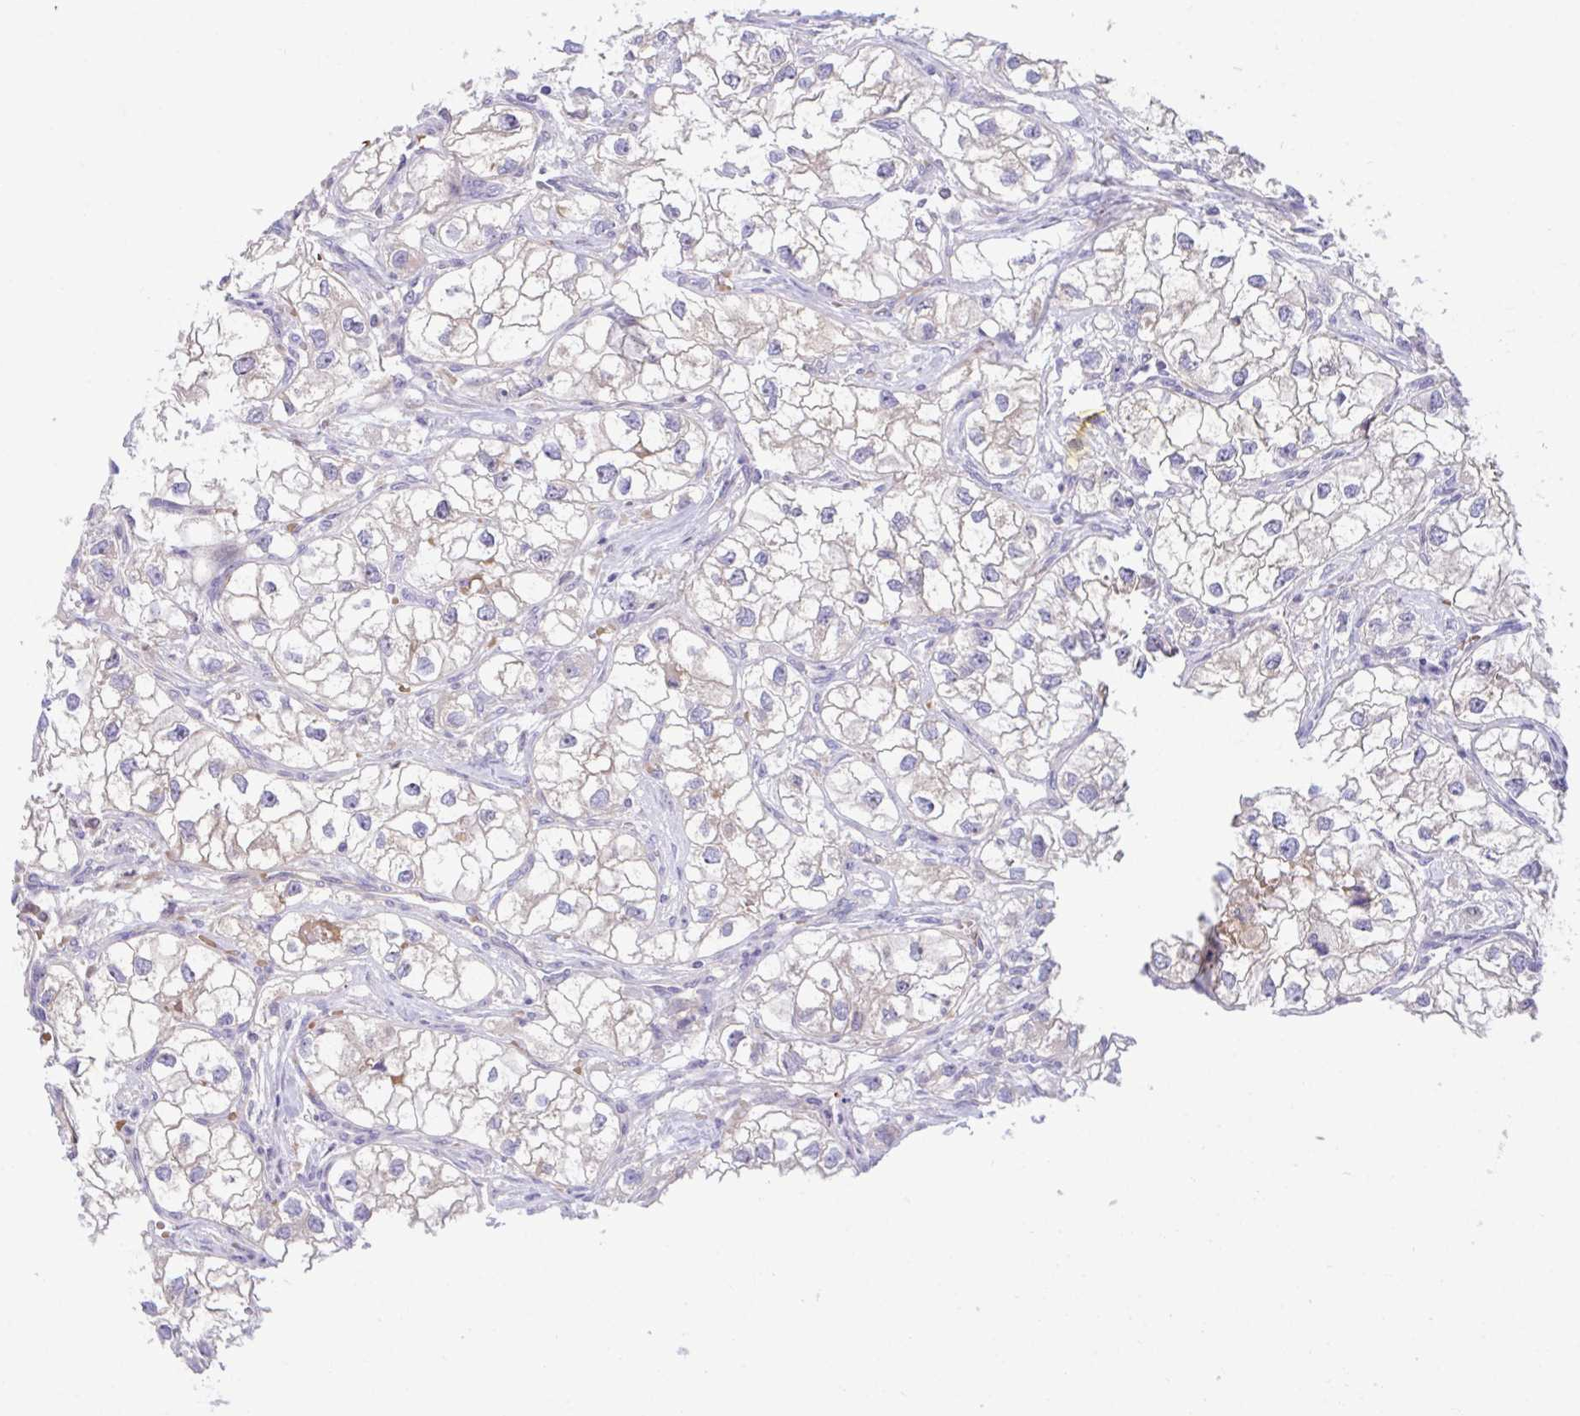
{"staining": {"intensity": "negative", "quantity": "none", "location": "none"}, "tissue": "renal cancer", "cell_type": "Tumor cells", "image_type": "cancer", "snomed": [{"axis": "morphology", "description": "Adenocarcinoma, NOS"}, {"axis": "topography", "description": "Kidney"}], "caption": "The photomicrograph reveals no significant positivity in tumor cells of renal adenocarcinoma.", "gene": "CENPQ", "patient": {"sex": "male", "age": 59}}